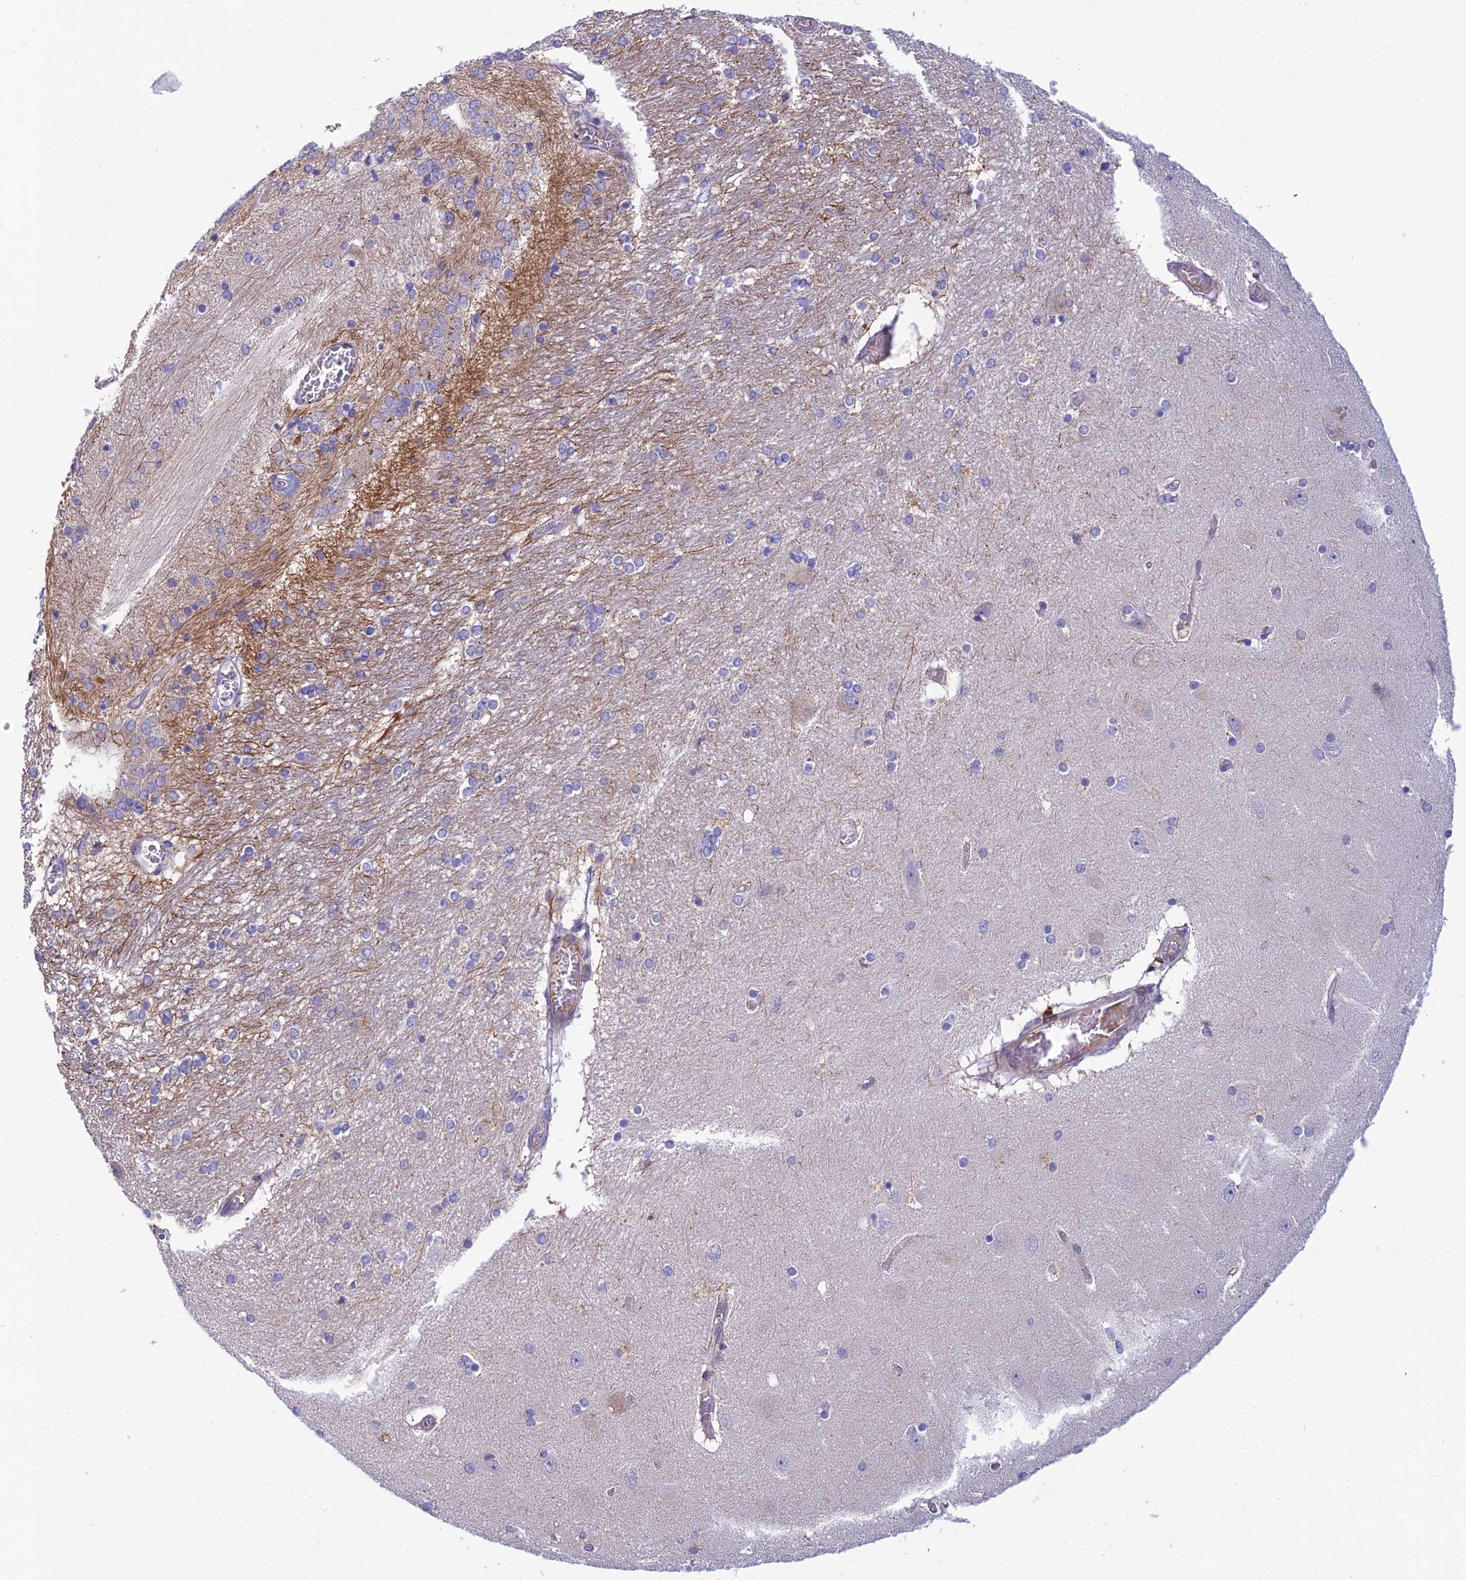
{"staining": {"intensity": "moderate", "quantity": "<25%", "location": "cytoplasmic/membranous"}, "tissue": "hippocampus", "cell_type": "Glial cells", "image_type": "normal", "snomed": [{"axis": "morphology", "description": "Normal tissue, NOS"}, {"axis": "topography", "description": "Hippocampus"}], "caption": "Normal hippocampus shows moderate cytoplasmic/membranous staining in approximately <25% of glial cells, visualized by immunohistochemistry. The protein is shown in brown color, while the nuclei are stained blue.", "gene": "DUS2", "patient": {"sex": "female", "age": 54}}